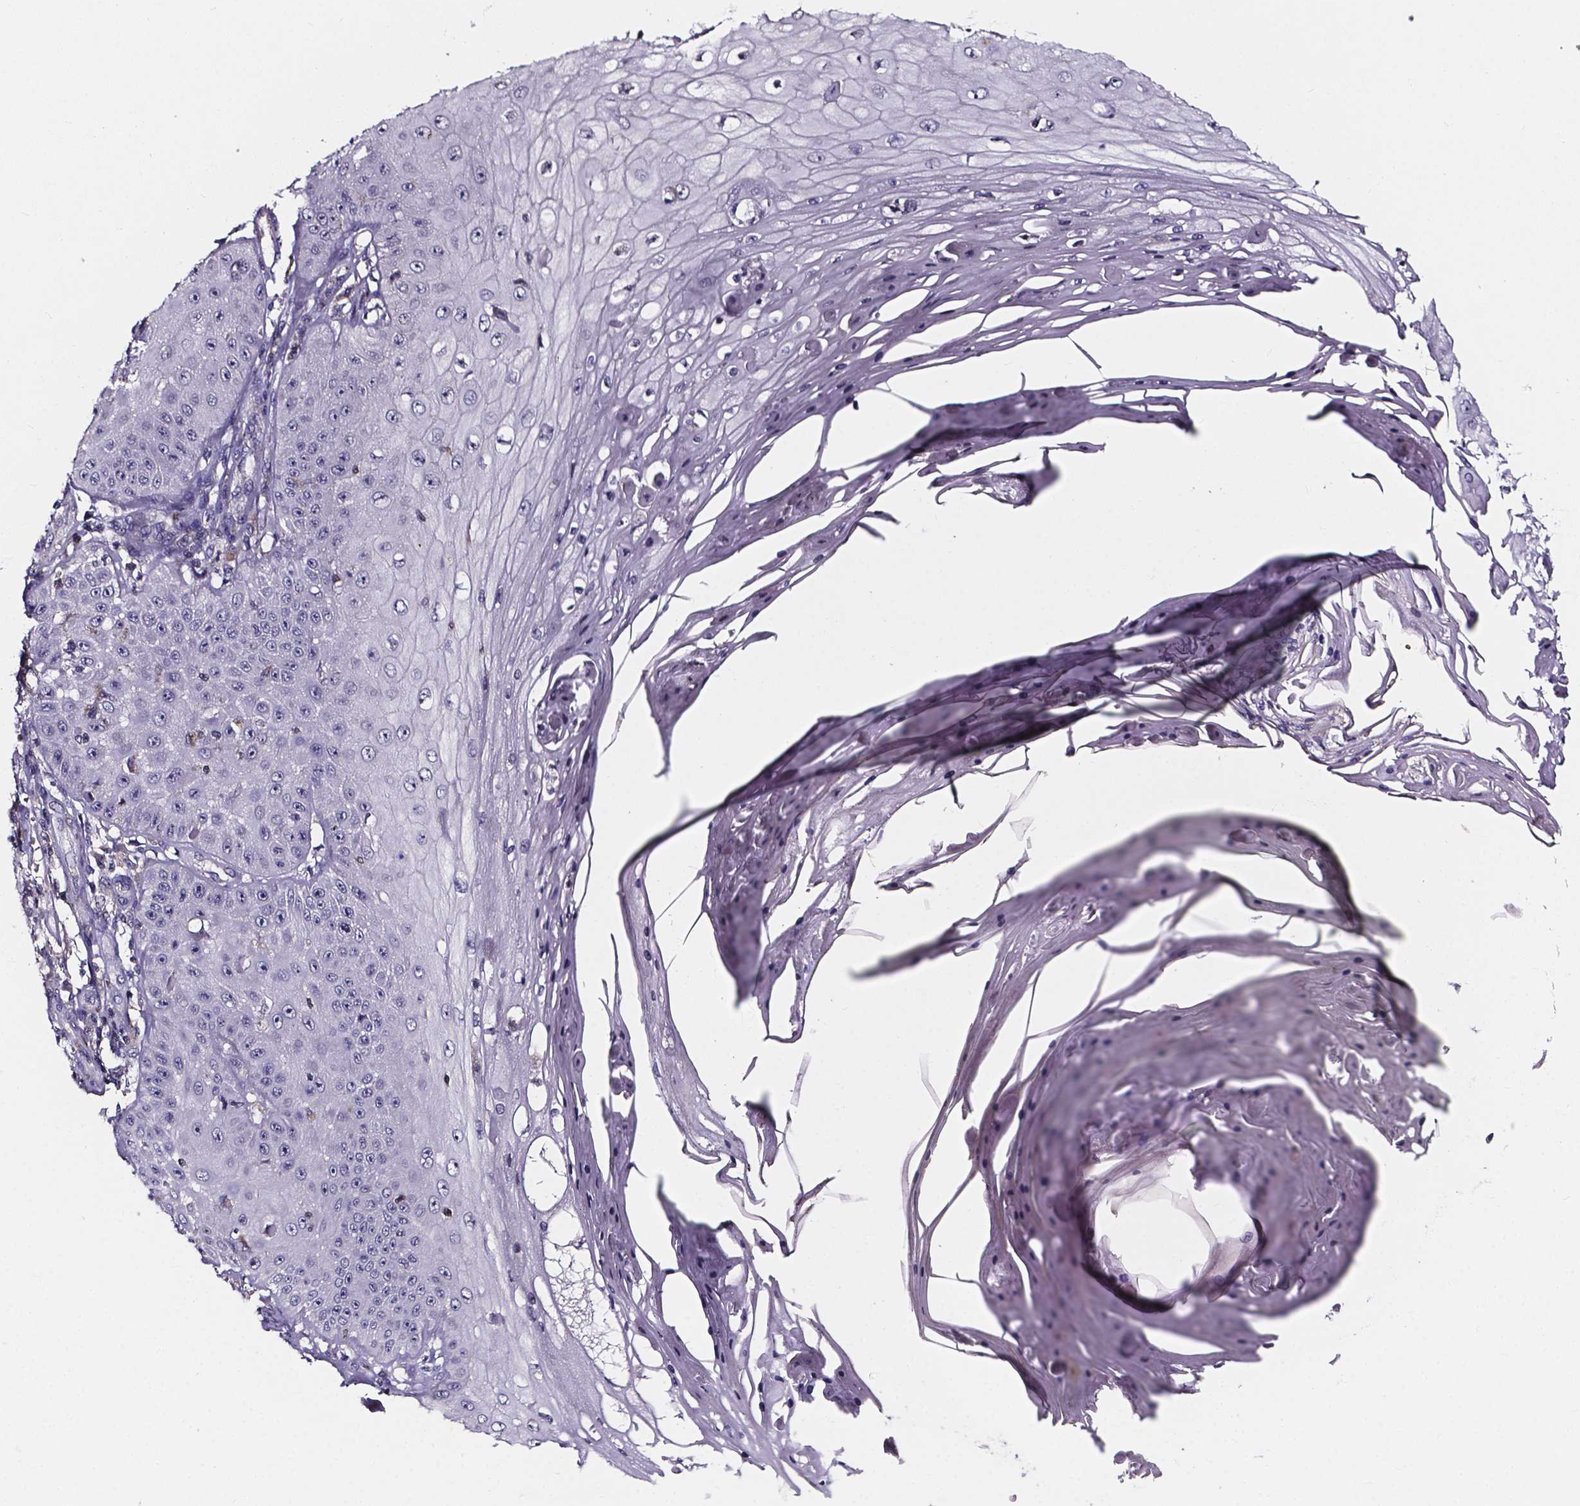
{"staining": {"intensity": "negative", "quantity": "none", "location": "none"}, "tissue": "skin cancer", "cell_type": "Tumor cells", "image_type": "cancer", "snomed": [{"axis": "morphology", "description": "Squamous cell carcinoma, NOS"}, {"axis": "topography", "description": "Skin"}], "caption": "Skin cancer (squamous cell carcinoma) was stained to show a protein in brown. There is no significant positivity in tumor cells.", "gene": "THEMIS", "patient": {"sex": "male", "age": 70}}